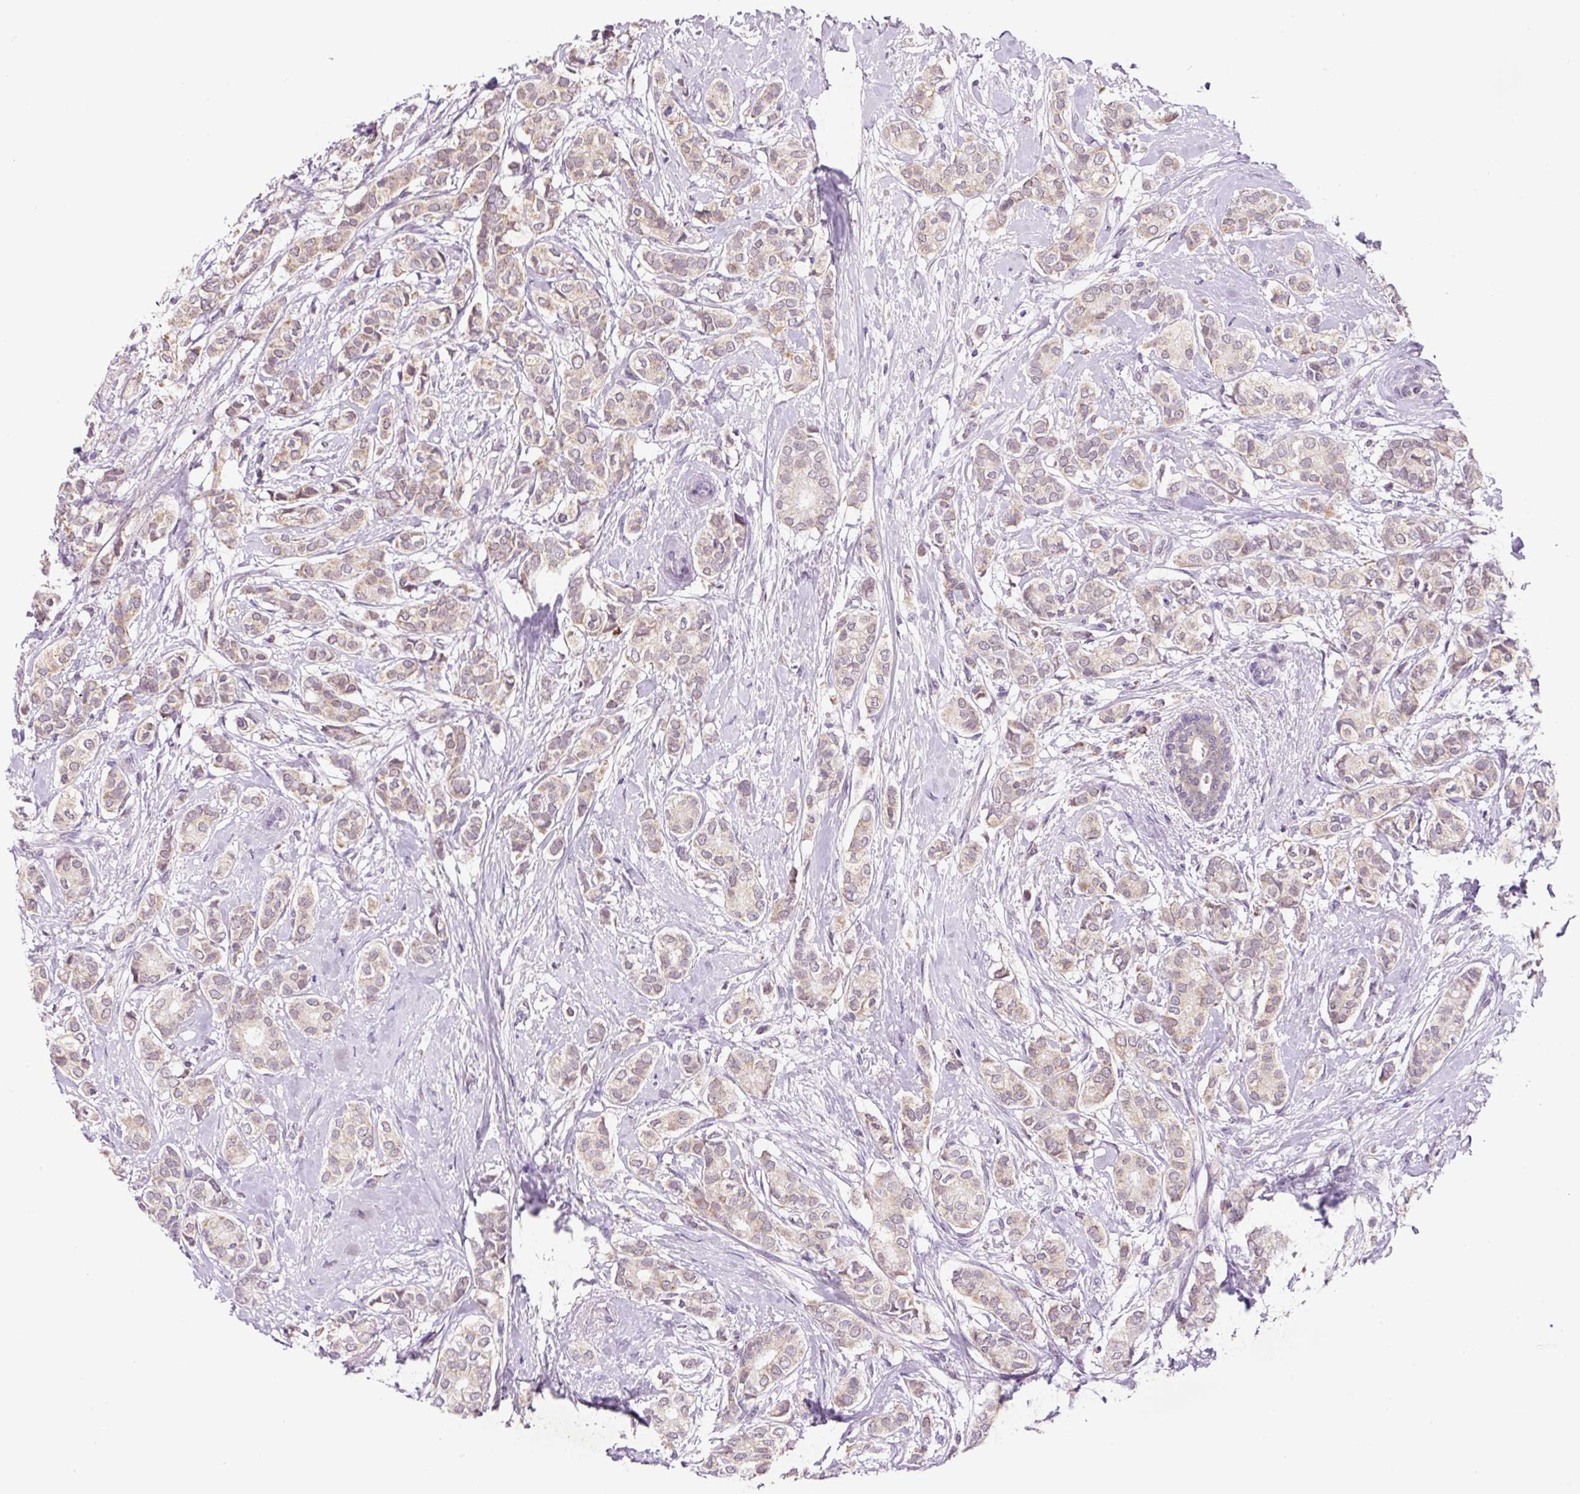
{"staining": {"intensity": "weak", "quantity": "<25%", "location": "cytoplasmic/membranous"}, "tissue": "breast cancer", "cell_type": "Tumor cells", "image_type": "cancer", "snomed": [{"axis": "morphology", "description": "Duct carcinoma"}, {"axis": "topography", "description": "Breast"}], "caption": "Tumor cells show no significant expression in breast cancer (invasive ductal carcinoma).", "gene": "PCK2", "patient": {"sex": "female", "age": 73}}